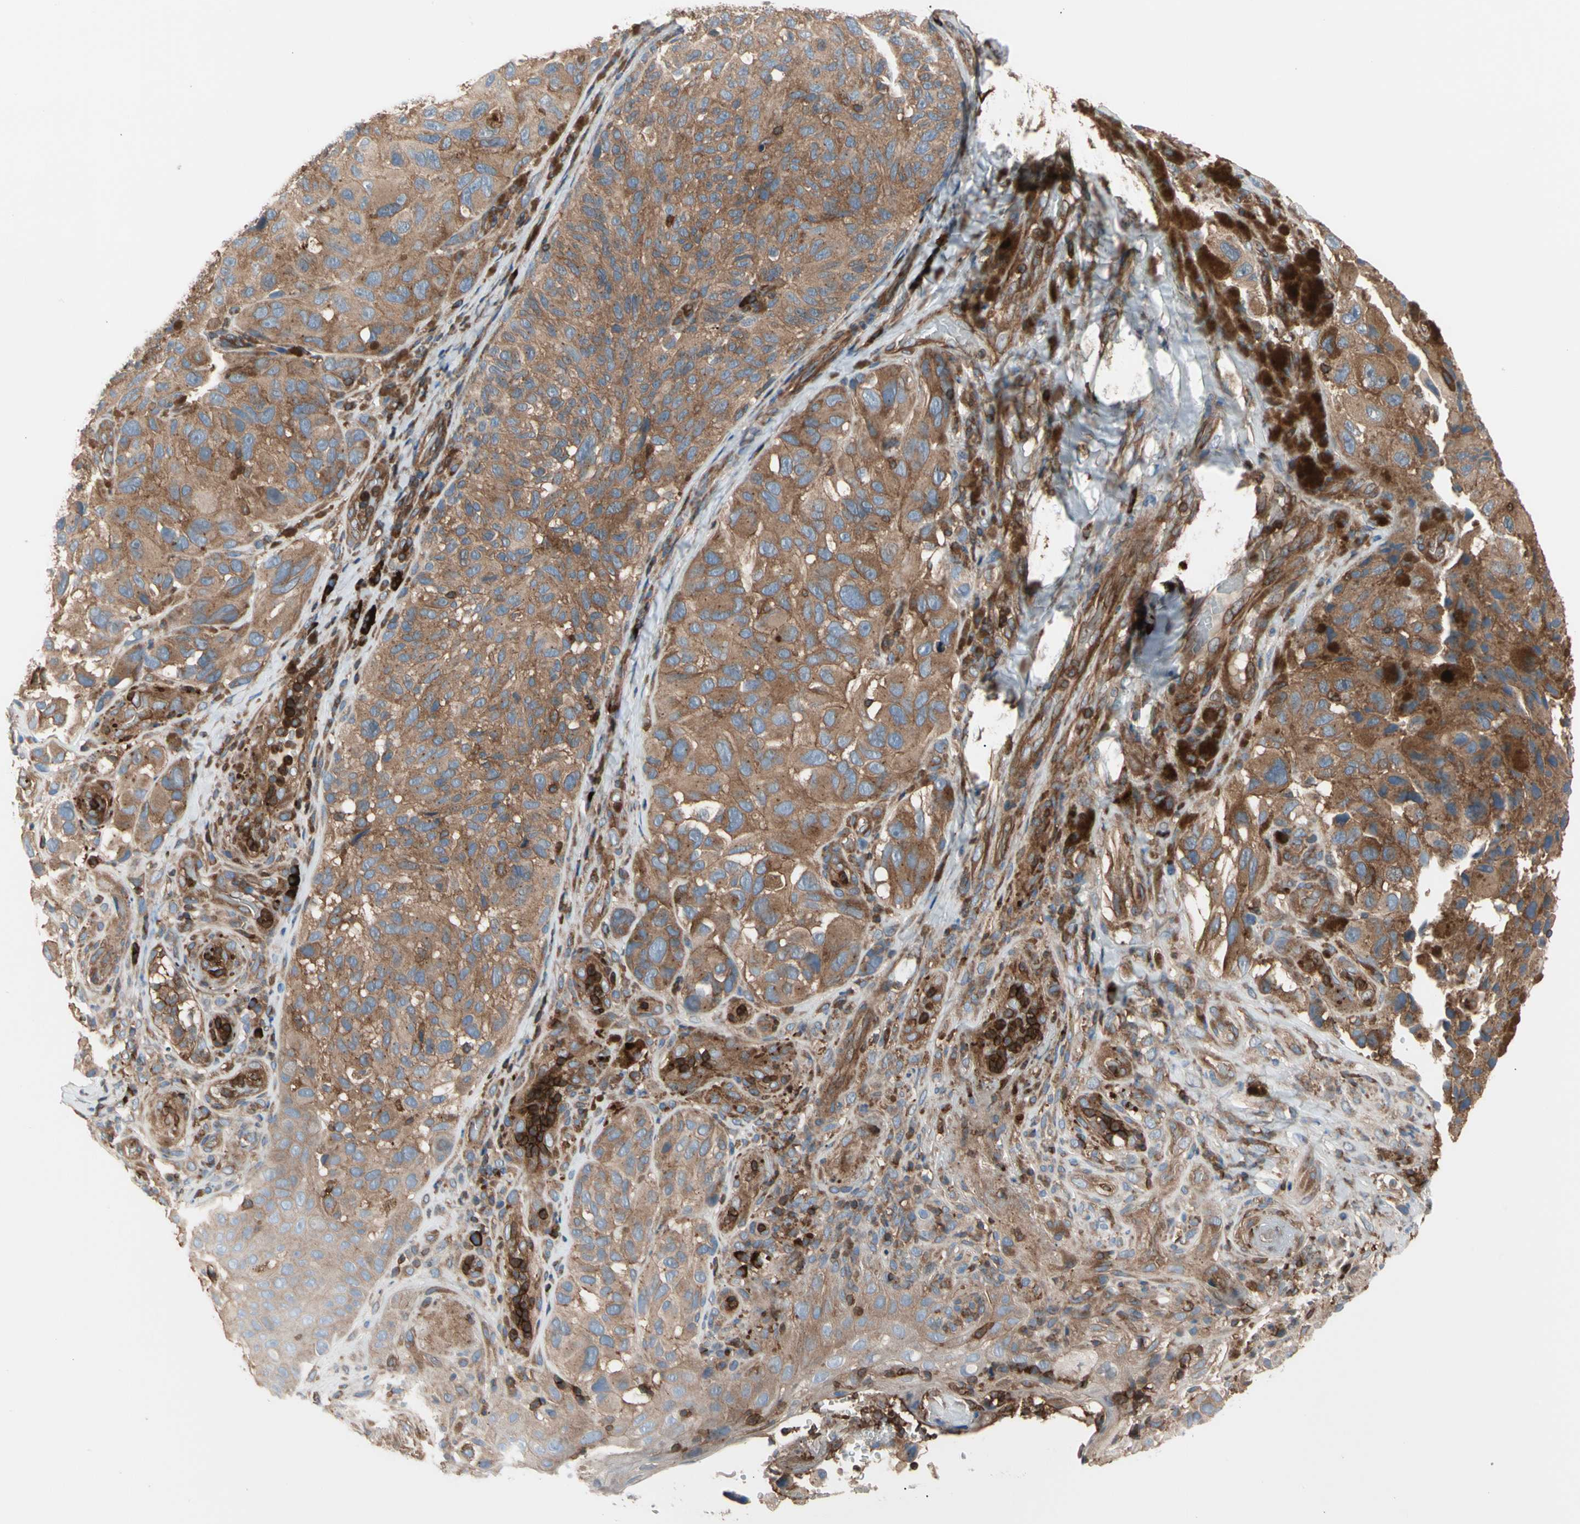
{"staining": {"intensity": "moderate", "quantity": ">75%", "location": "cytoplasmic/membranous"}, "tissue": "melanoma", "cell_type": "Tumor cells", "image_type": "cancer", "snomed": [{"axis": "morphology", "description": "Malignant melanoma, NOS"}, {"axis": "topography", "description": "Skin"}], "caption": "This micrograph reveals malignant melanoma stained with immunohistochemistry (IHC) to label a protein in brown. The cytoplasmic/membranous of tumor cells show moderate positivity for the protein. Nuclei are counter-stained blue.", "gene": "ROCK1", "patient": {"sex": "female", "age": 73}}